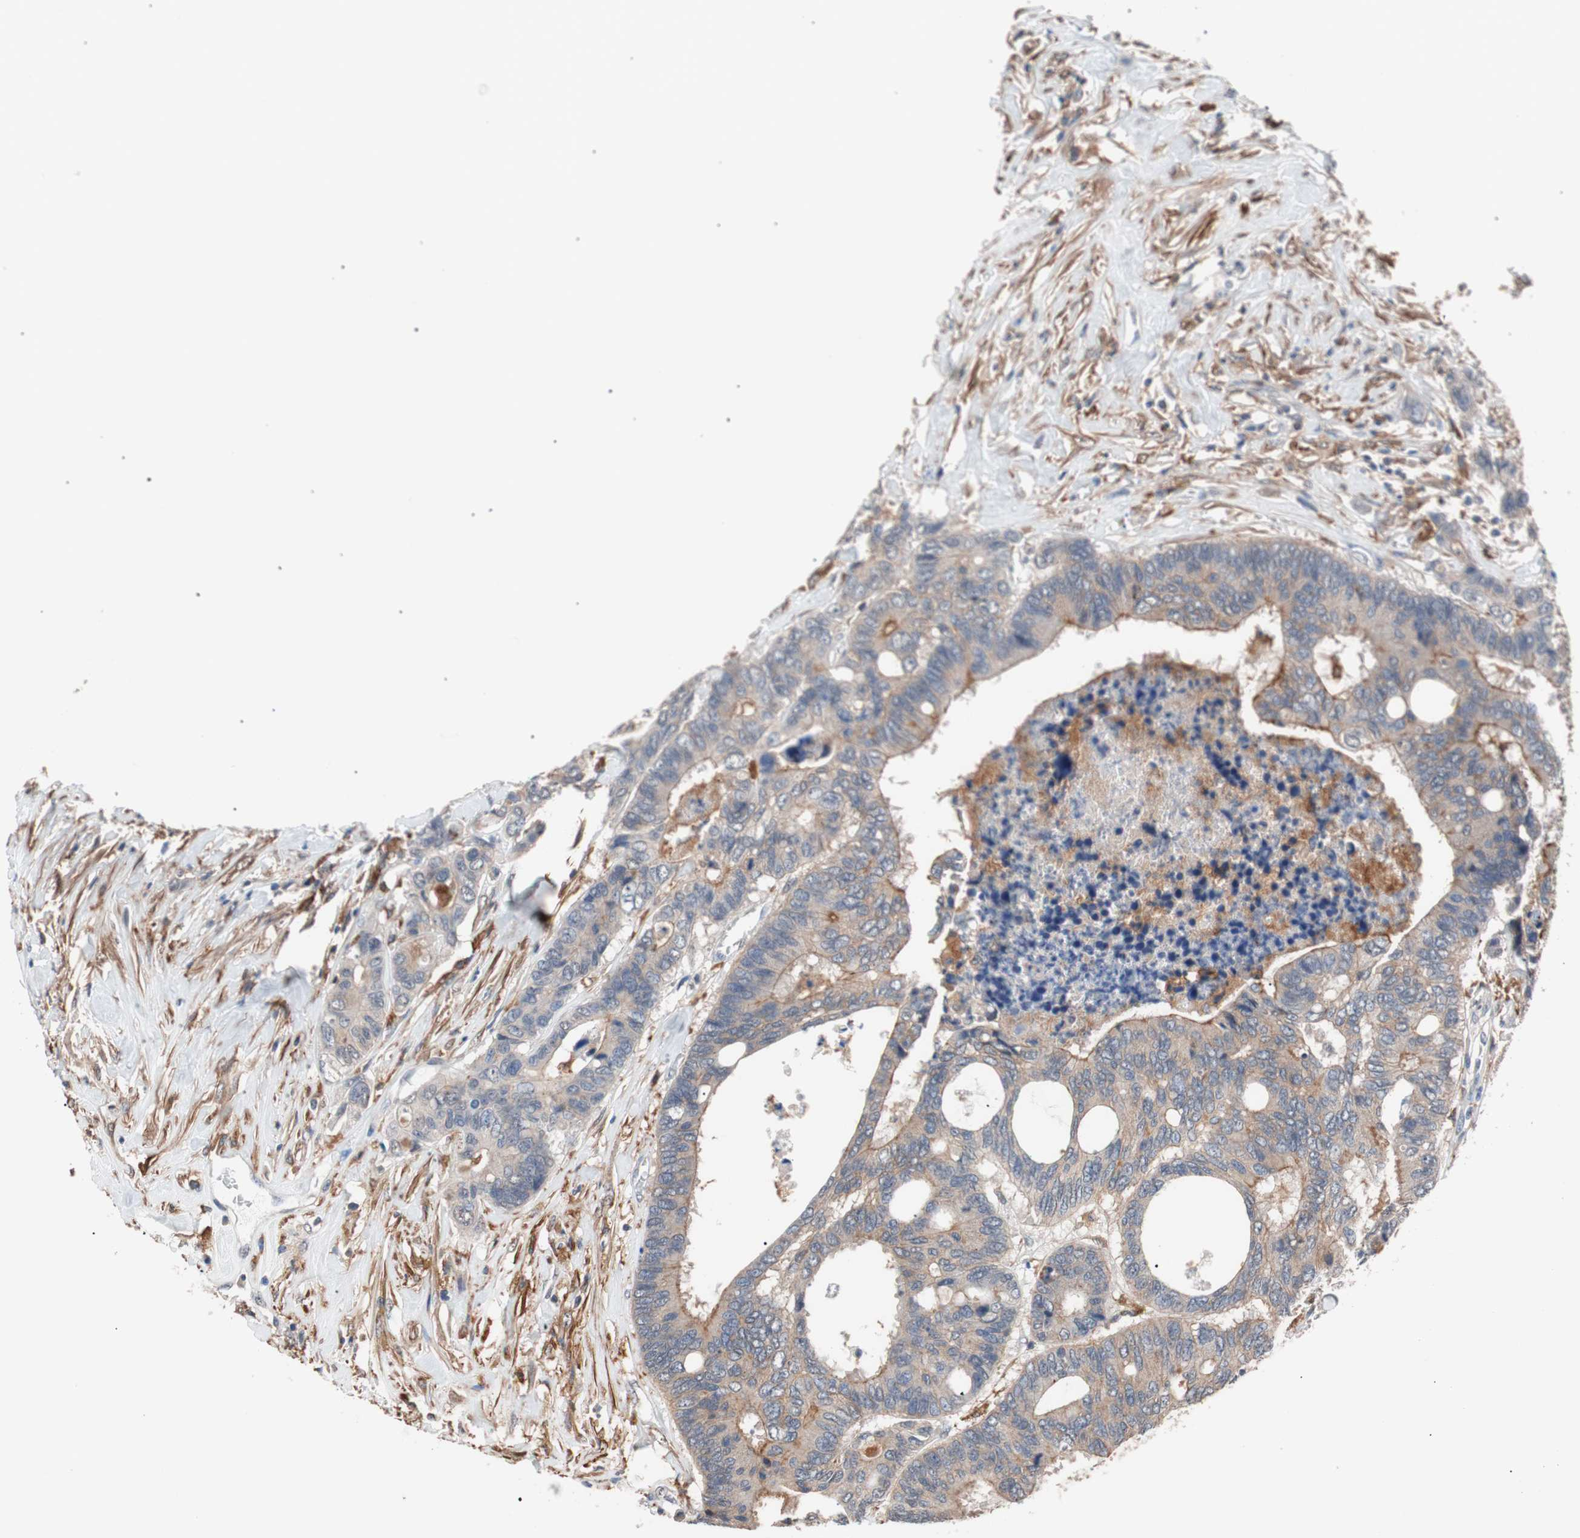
{"staining": {"intensity": "weak", "quantity": "25%-75%", "location": "cytoplasmic/membranous"}, "tissue": "colorectal cancer", "cell_type": "Tumor cells", "image_type": "cancer", "snomed": [{"axis": "morphology", "description": "Adenocarcinoma, NOS"}, {"axis": "topography", "description": "Rectum"}], "caption": "Colorectal adenocarcinoma stained with DAB (3,3'-diaminobenzidine) IHC displays low levels of weak cytoplasmic/membranous expression in about 25%-75% of tumor cells. (IHC, brightfield microscopy, high magnification).", "gene": "LITAF", "patient": {"sex": "male", "age": 55}}